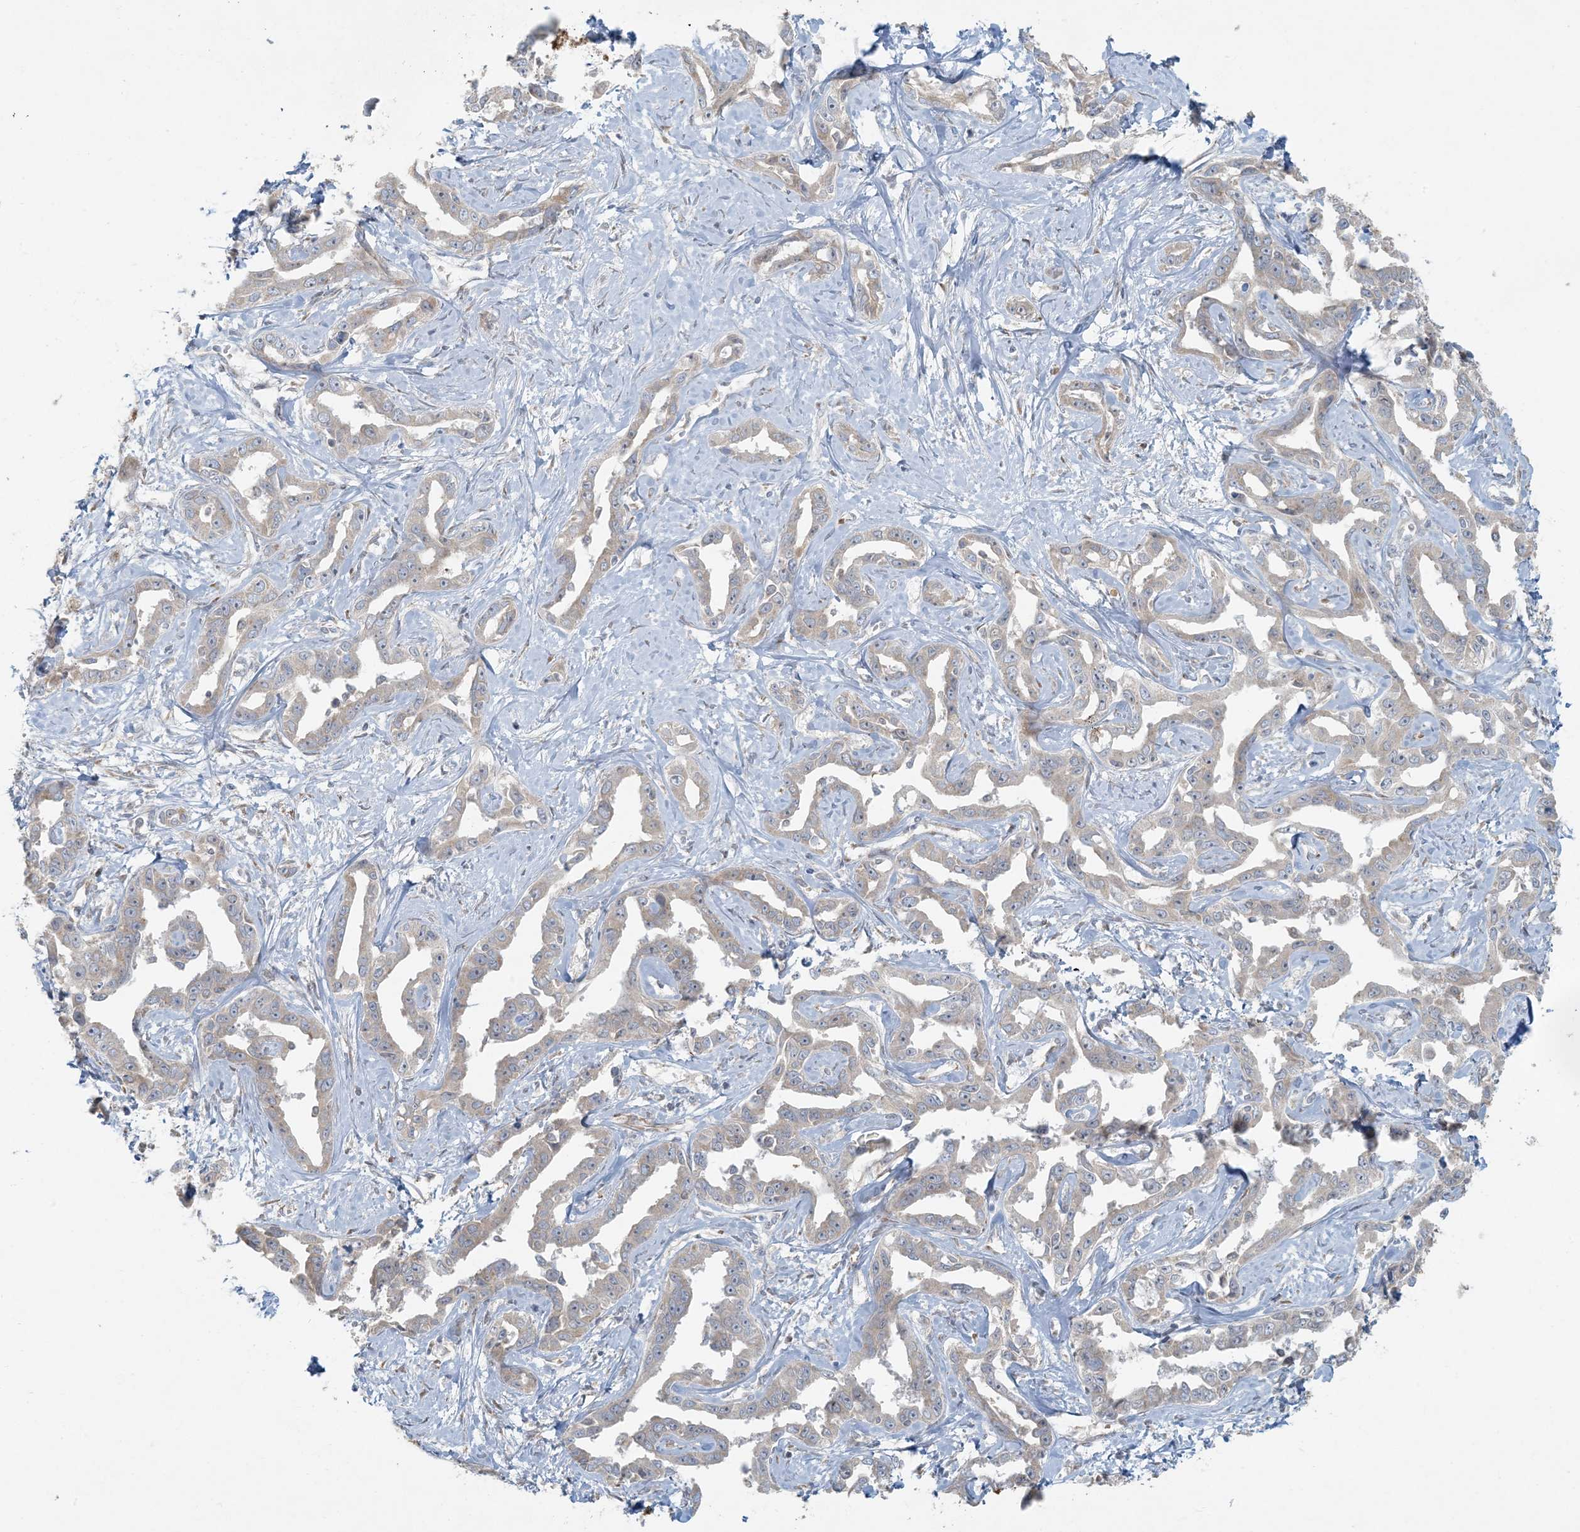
{"staining": {"intensity": "weak", "quantity": ">75%", "location": "cytoplasmic/membranous"}, "tissue": "liver cancer", "cell_type": "Tumor cells", "image_type": "cancer", "snomed": [{"axis": "morphology", "description": "Cholangiocarcinoma"}, {"axis": "topography", "description": "Liver"}], "caption": "Weak cytoplasmic/membranous protein expression is seen in about >75% of tumor cells in liver cancer.", "gene": "HACL1", "patient": {"sex": "male", "age": 59}}